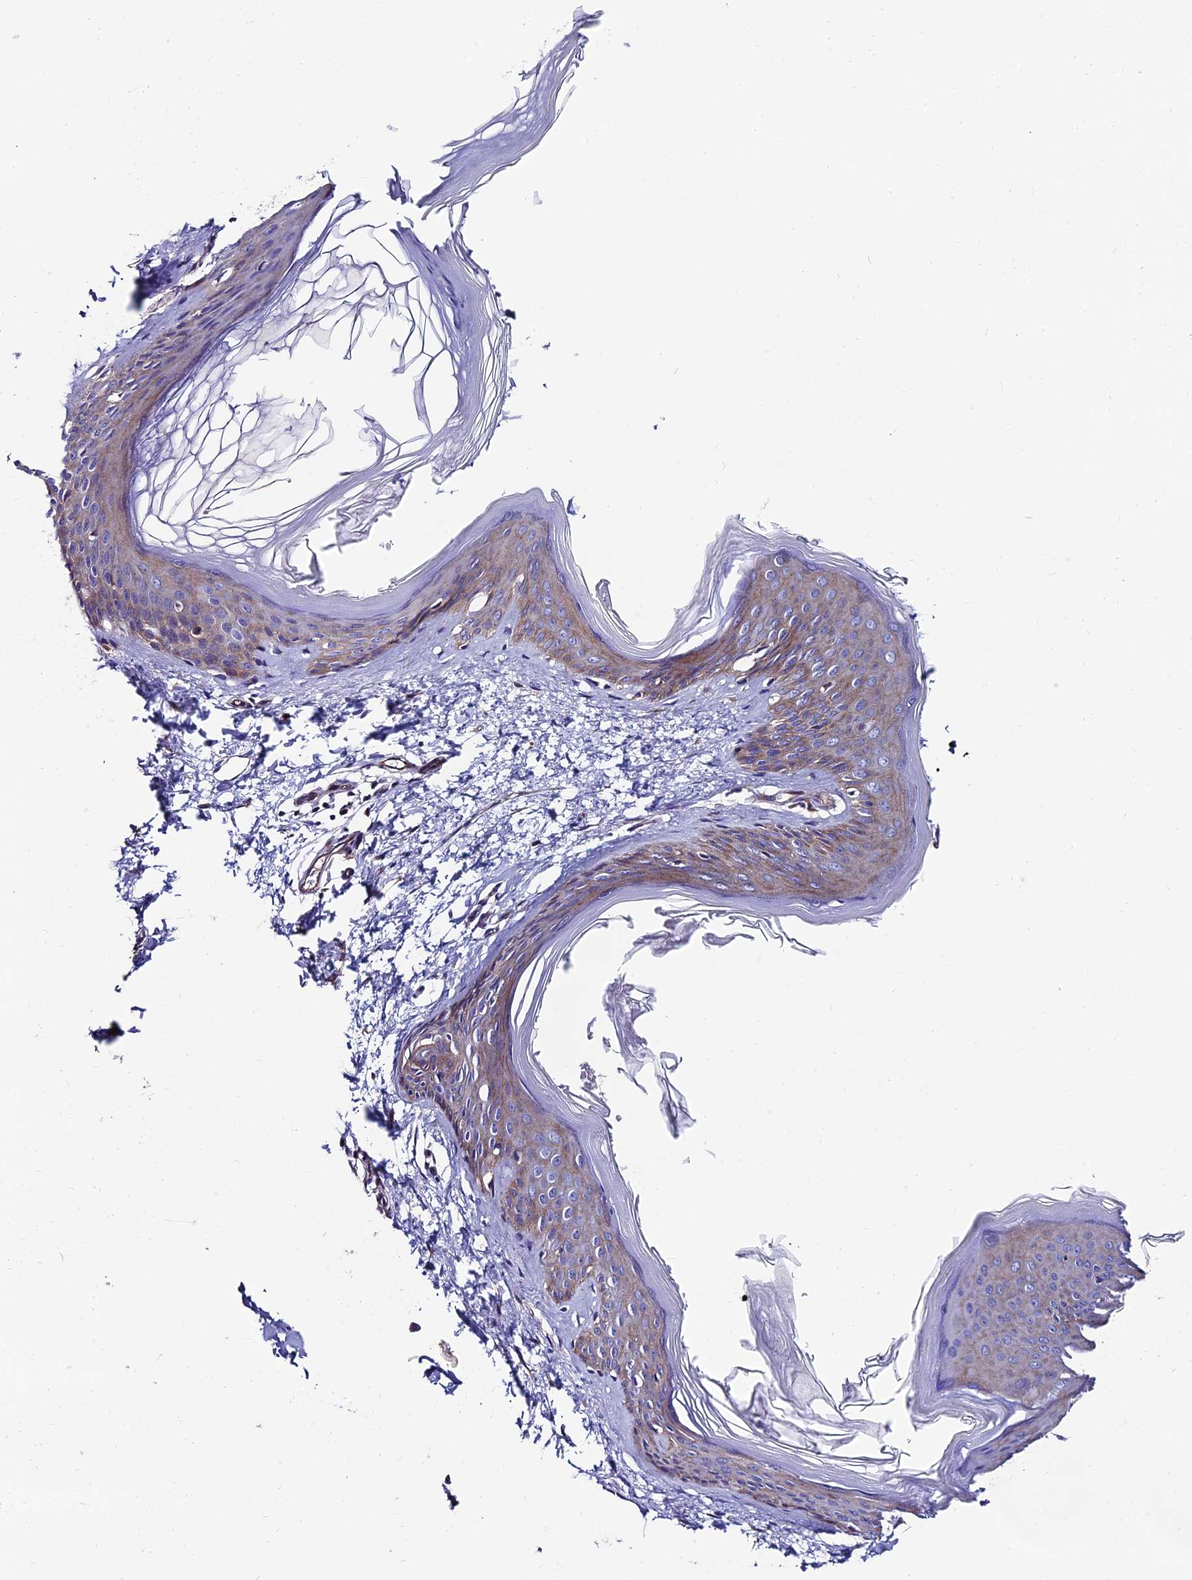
{"staining": {"intensity": "negative", "quantity": "none", "location": "none"}, "tissue": "skin", "cell_type": "Fibroblasts", "image_type": "normal", "snomed": [{"axis": "morphology", "description": "Normal tissue, NOS"}, {"axis": "topography", "description": "Skin"}], "caption": "This is a histopathology image of IHC staining of unremarkable skin, which shows no positivity in fibroblasts.", "gene": "MACIR", "patient": {"sex": "female", "age": 27}}